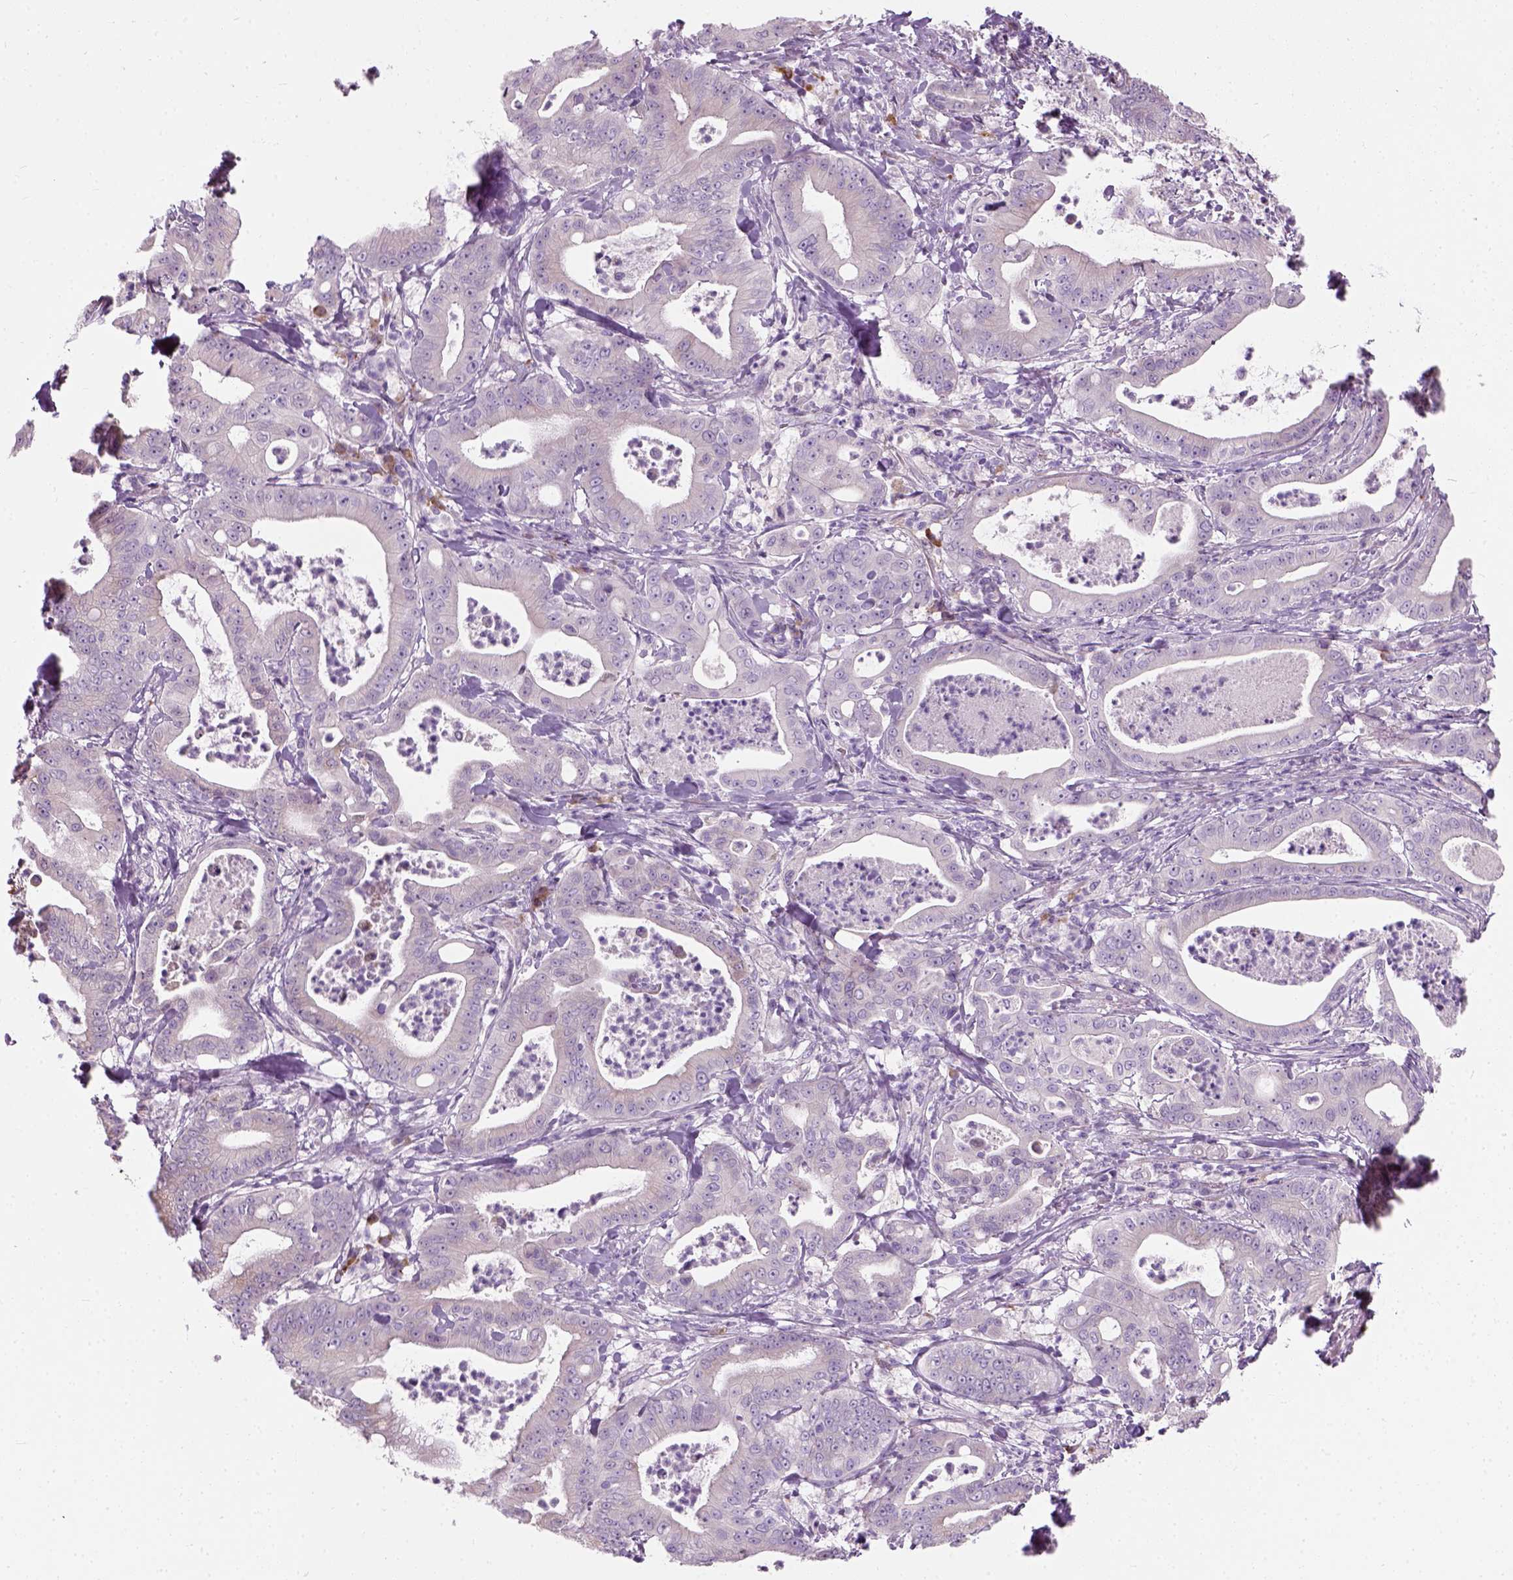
{"staining": {"intensity": "negative", "quantity": "none", "location": "none"}, "tissue": "pancreatic cancer", "cell_type": "Tumor cells", "image_type": "cancer", "snomed": [{"axis": "morphology", "description": "Adenocarcinoma, NOS"}, {"axis": "topography", "description": "Pancreas"}], "caption": "Tumor cells are negative for protein expression in human pancreatic cancer.", "gene": "TRIM72", "patient": {"sex": "male", "age": 71}}